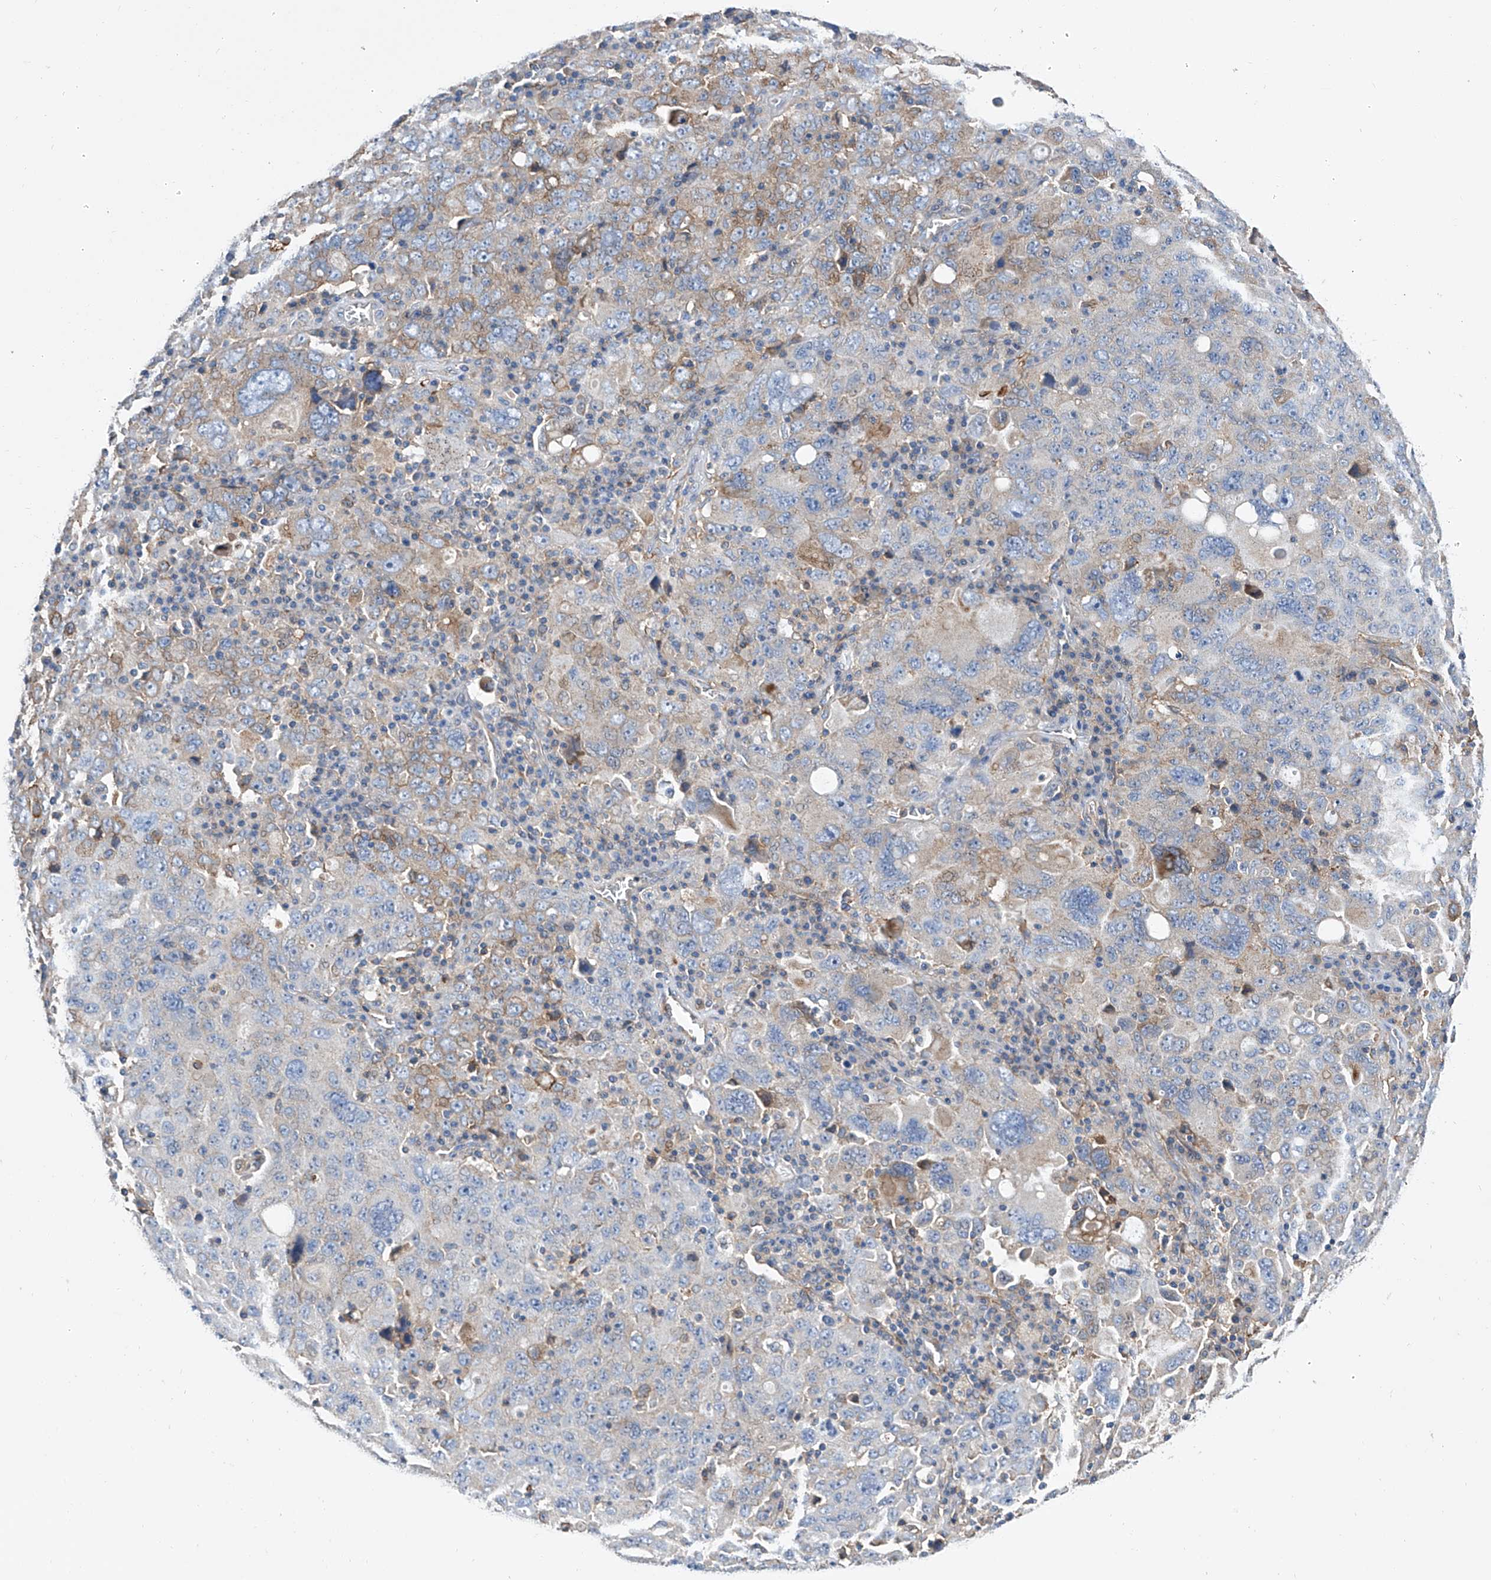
{"staining": {"intensity": "weak", "quantity": "<25%", "location": "cytoplasmic/membranous"}, "tissue": "ovarian cancer", "cell_type": "Tumor cells", "image_type": "cancer", "snomed": [{"axis": "morphology", "description": "Carcinoma, endometroid"}, {"axis": "topography", "description": "Ovary"}], "caption": "The immunohistochemistry histopathology image has no significant staining in tumor cells of ovarian cancer (endometroid carcinoma) tissue.", "gene": "GPT", "patient": {"sex": "female", "age": 62}}